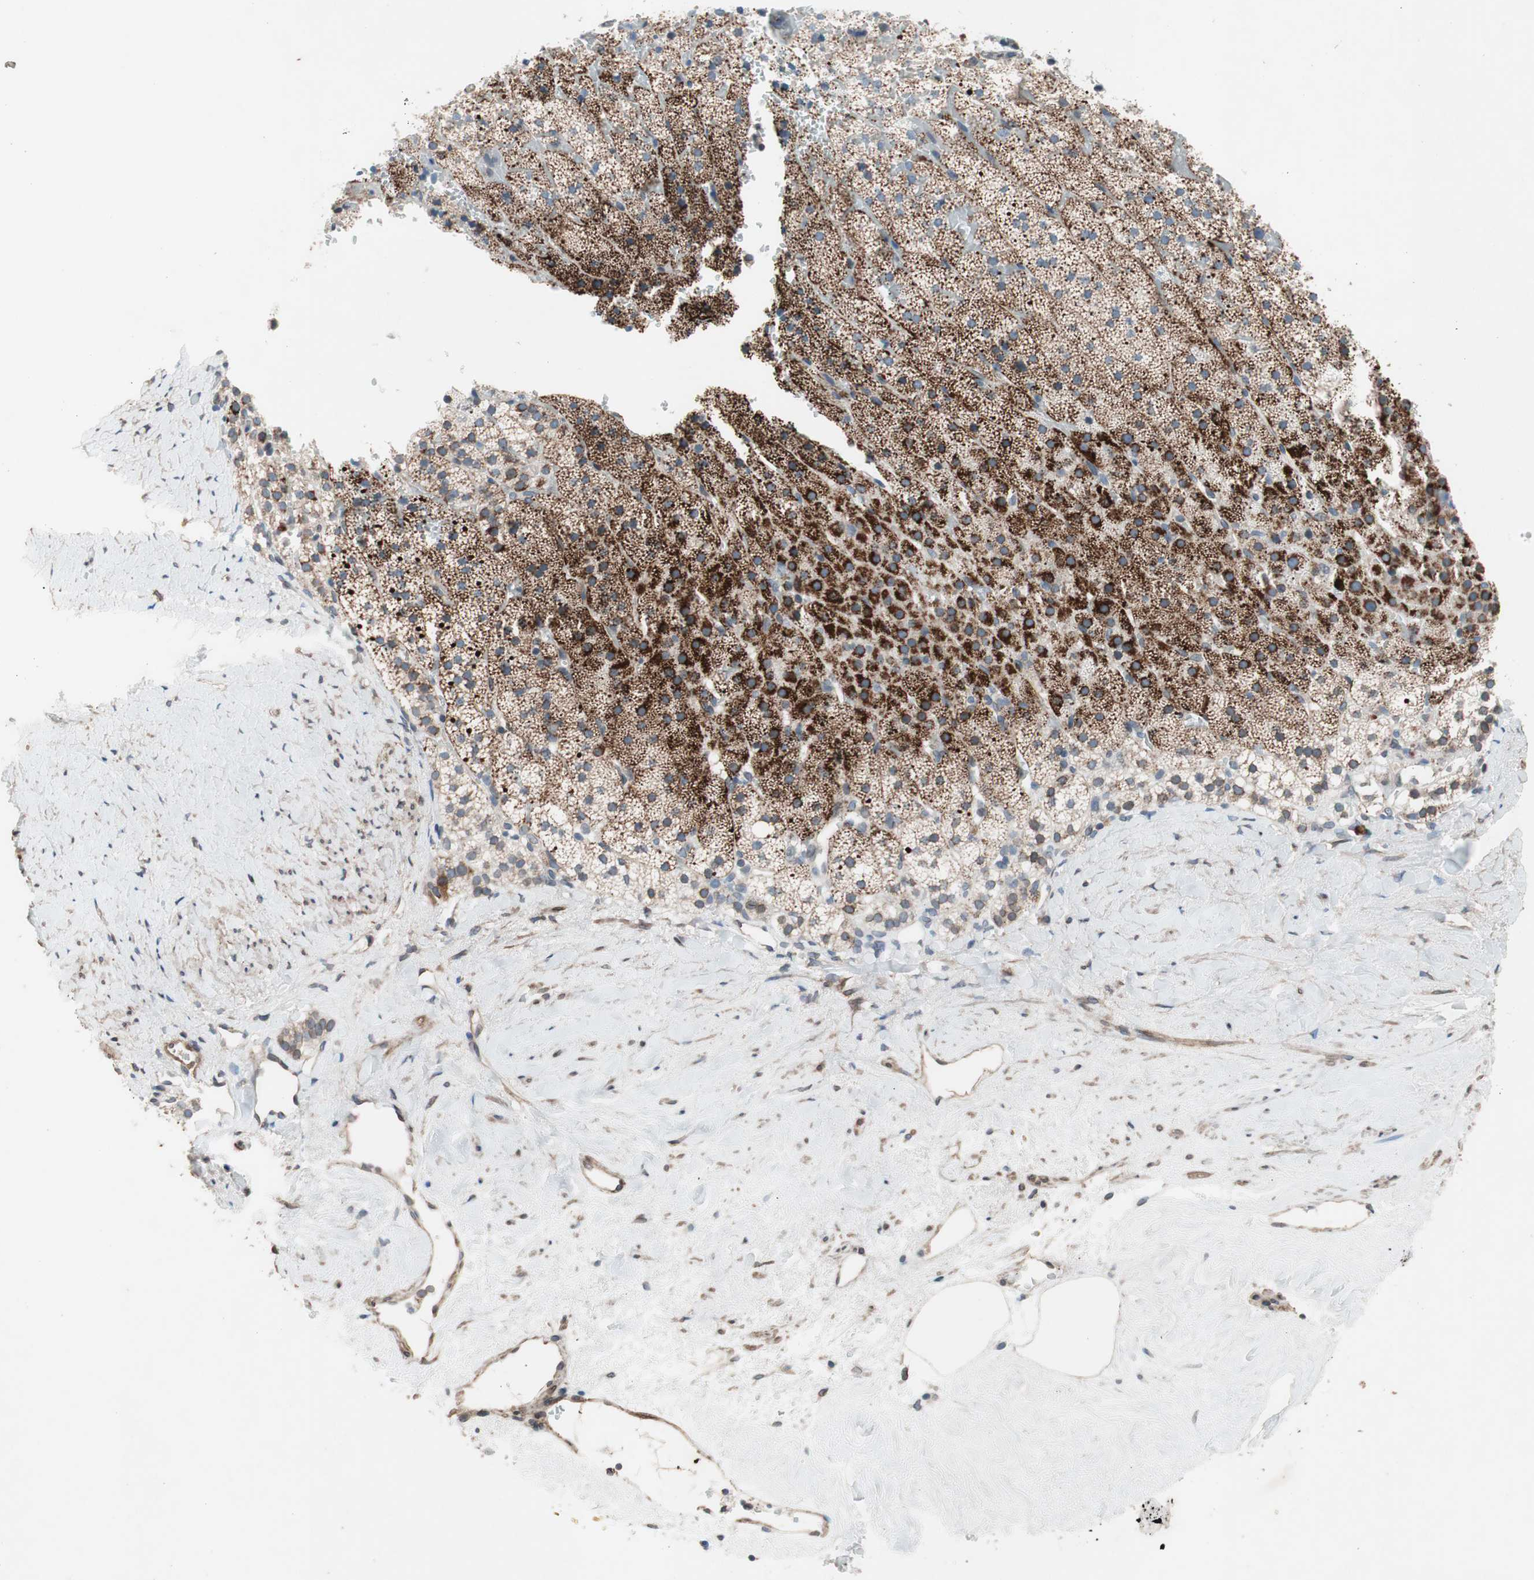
{"staining": {"intensity": "strong", "quantity": ">75%", "location": "cytoplasmic/membranous"}, "tissue": "adrenal gland", "cell_type": "Glandular cells", "image_type": "normal", "snomed": [{"axis": "morphology", "description": "Normal tissue, NOS"}, {"axis": "topography", "description": "Adrenal gland"}], "caption": "Adrenal gland stained with a brown dye exhibits strong cytoplasmic/membranous positive expression in approximately >75% of glandular cells.", "gene": "ARNT2", "patient": {"sex": "male", "age": 35}}